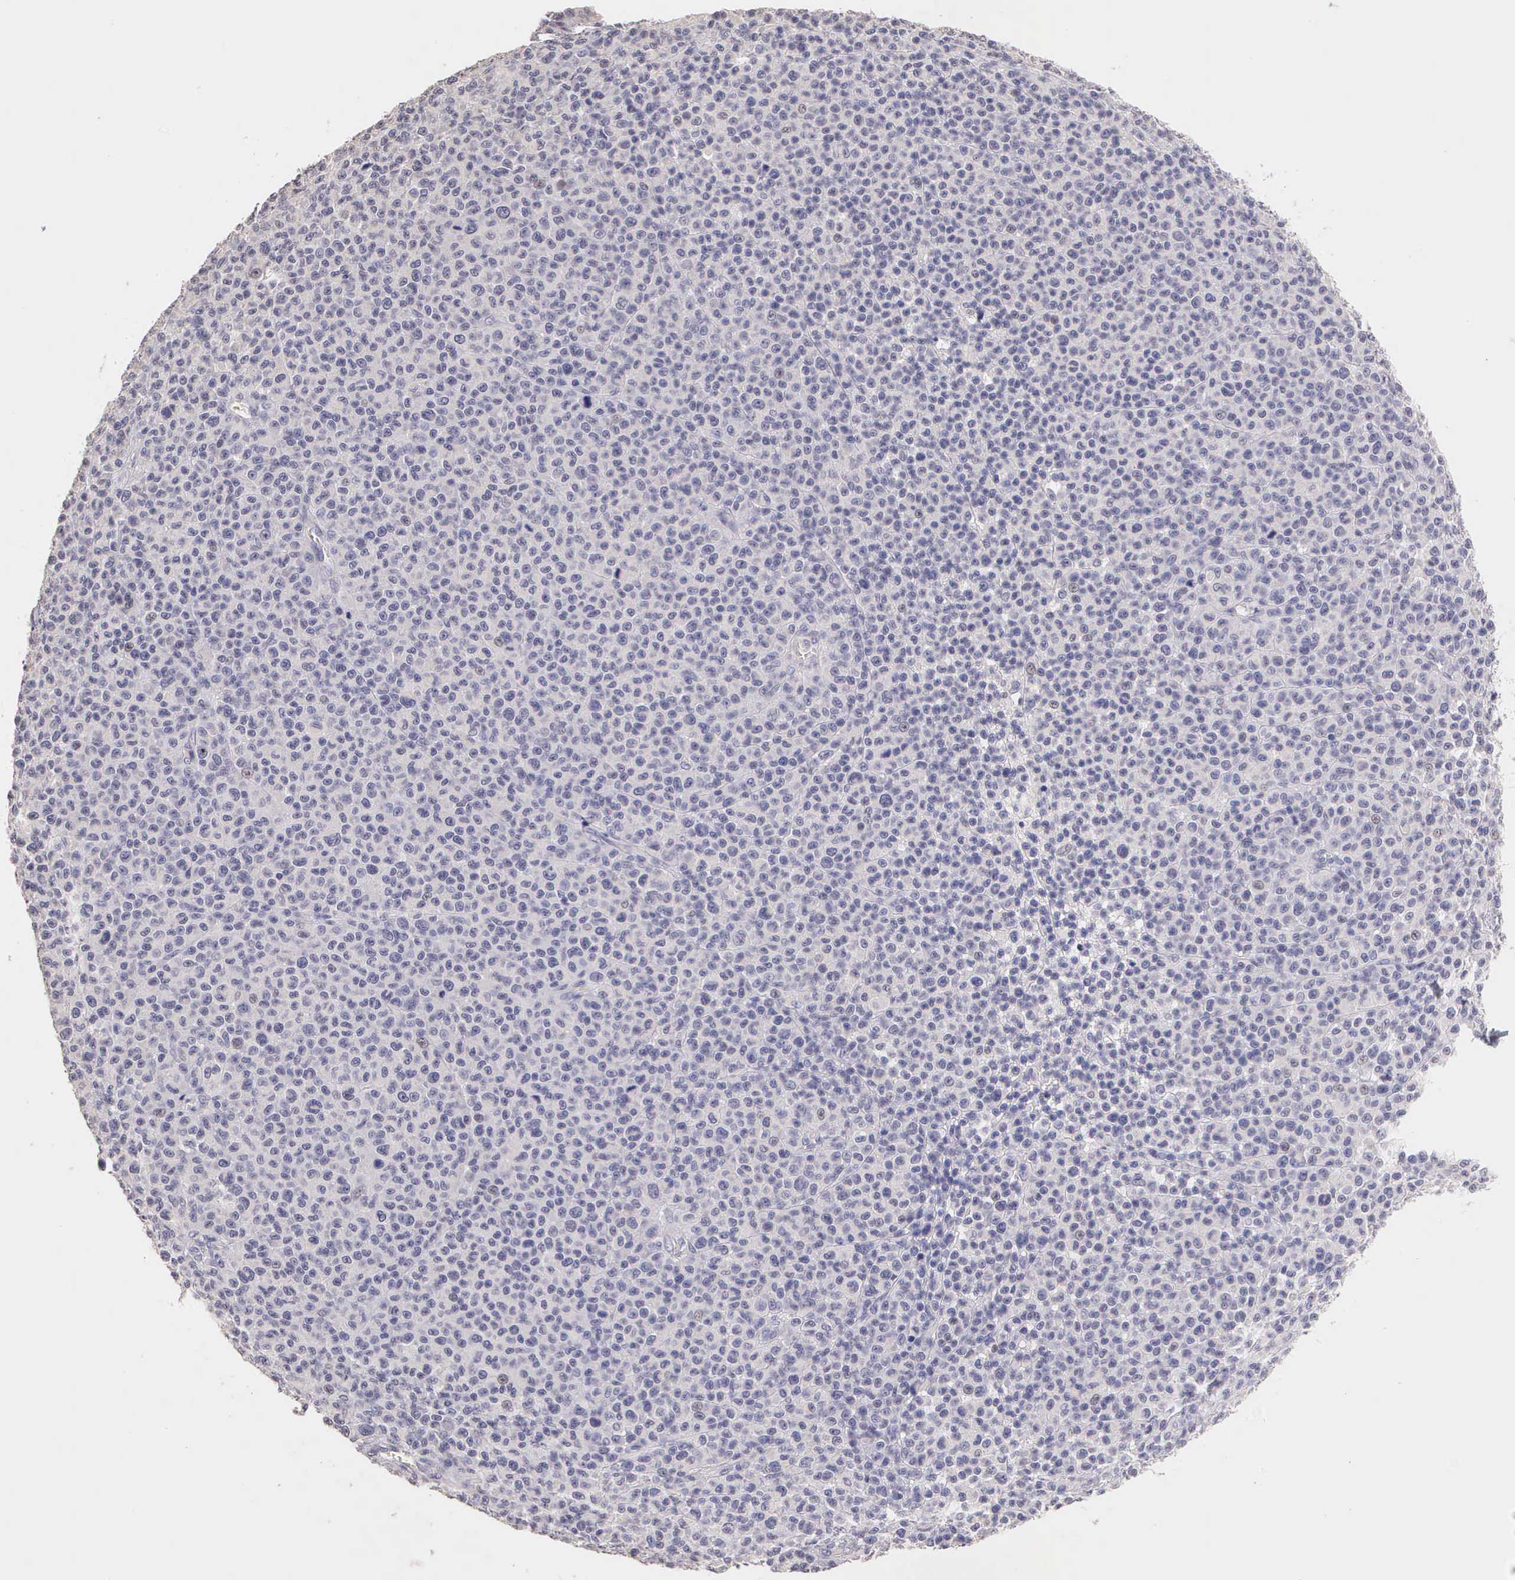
{"staining": {"intensity": "negative", "quantity": "none", "location": "none"}, "tissue": "melanoma", "cell_type": "Tumor cells", "image_type": "cancer", "snomed": [{"axis": "morphology", "description": "Malignant melanoma, Metastatic site"}, {"axis": "topography", "description": "Skin"}], "caption": "High magnification brightfield microscopy of malignant melanoma (metastatic site) stained with DAB (3,3'-diaminobenzidine) (brown) and counterstained with hematoxylin (blue): tumor cells show no significant positivity. (Stains: DAB (3,3'-diaminobenzidine) IHC with hematoxylin counter stain, Microscopy: brightfield microscopy at high magnification).", "gene": "ESR1", "patient": {"sex": "male", "age": 32}}